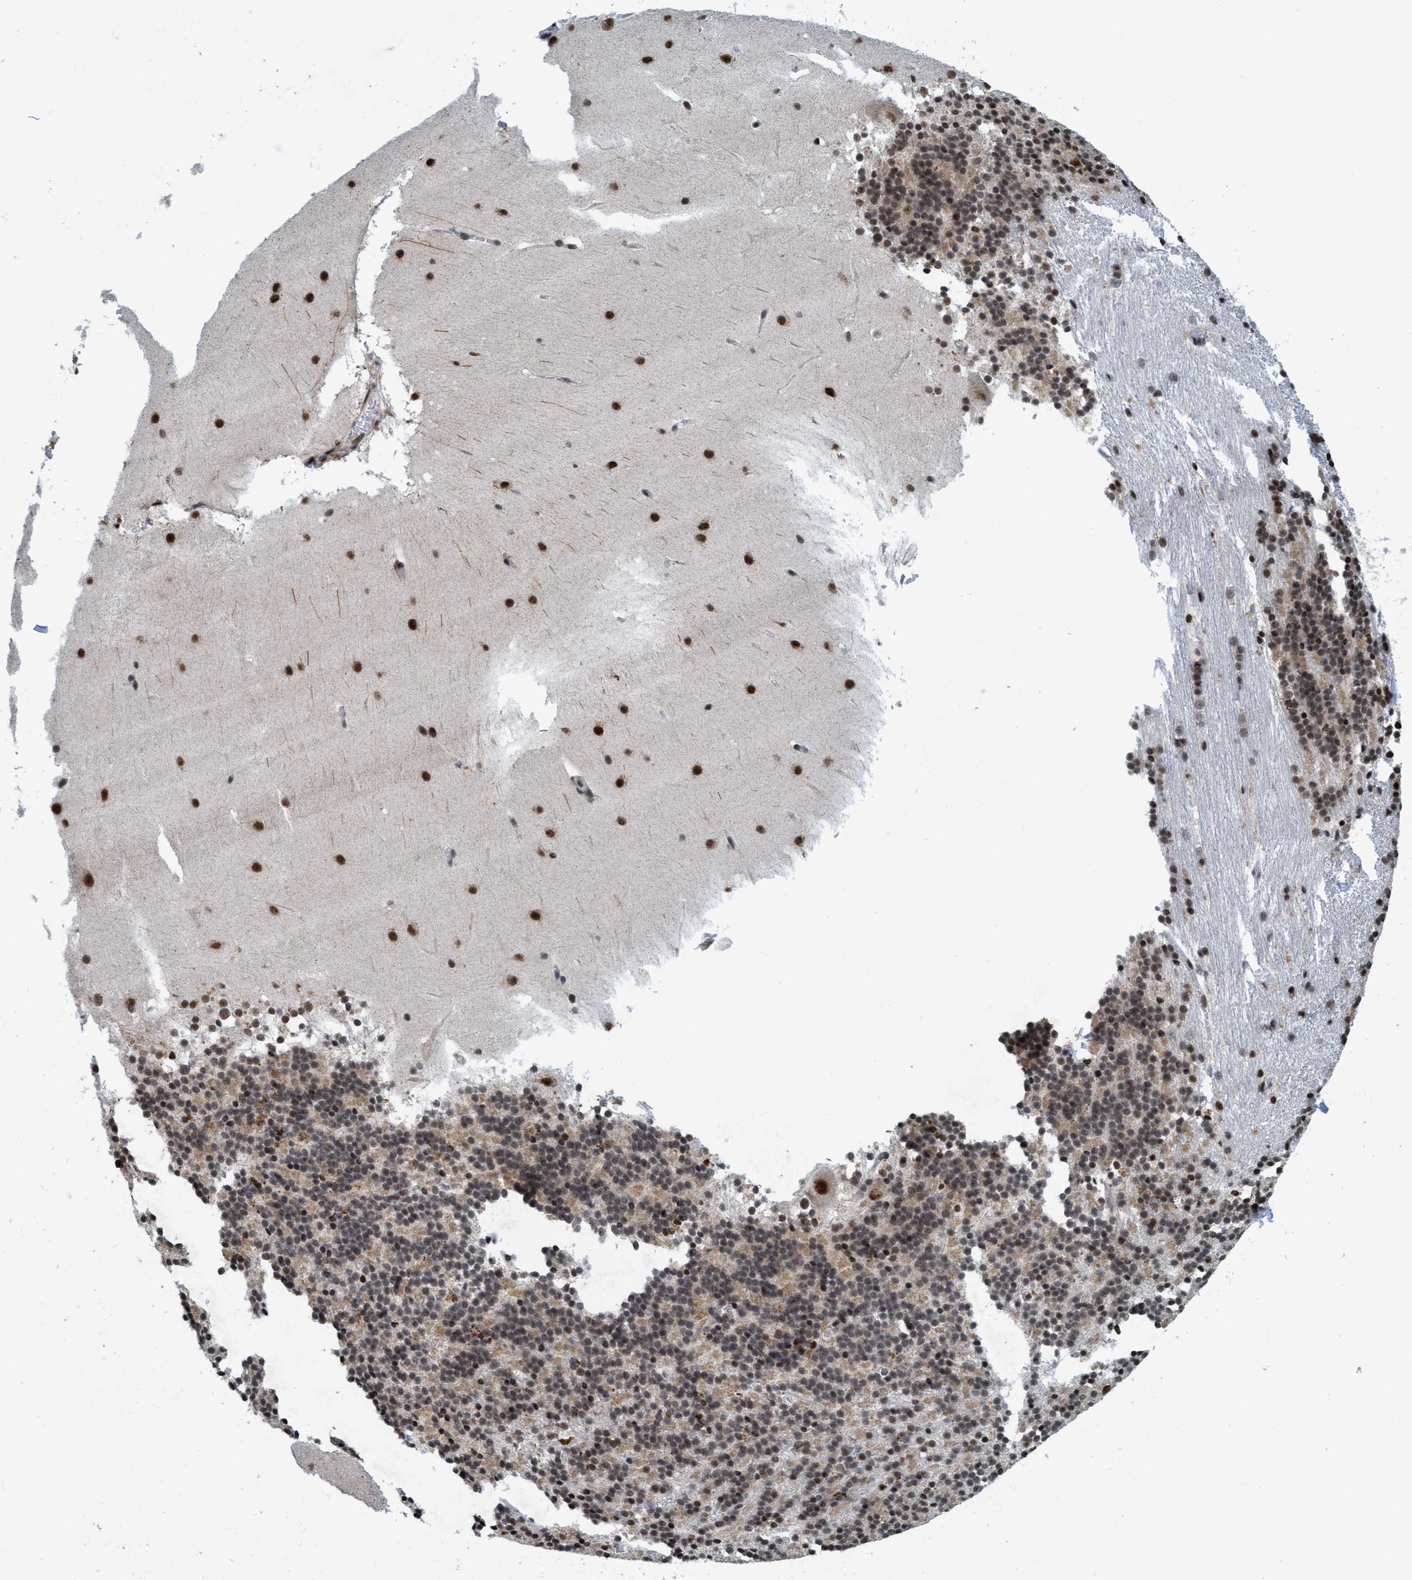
{"staining": {"intensity": "weak", "quantity": ">75%", "location": "cytoplasmic/membranous,nuclear"}, "tissue": "cerebellum", "cell_type": "Cells in granular layer", "image_type": "normal", "snomed": [{"axis": "morphology", "description": "Normal tissue, NOS"}, {"axis": "topography", "description": "Cerebellum"}], "caption": "Immunohistochemistry image of unremarkable cerebellum: human cerebellum stained using immunohistochemistry (IHC) exhibits low levels of weak protein expression localized specifically in the cytoplasmic/membranous,nuclear of cells in granular layer, appearing as a cytoplasmic/membranous,nuclear brown color.", "gene": "GLT6D1", "patient": {"sex": "female", "age": 19}}